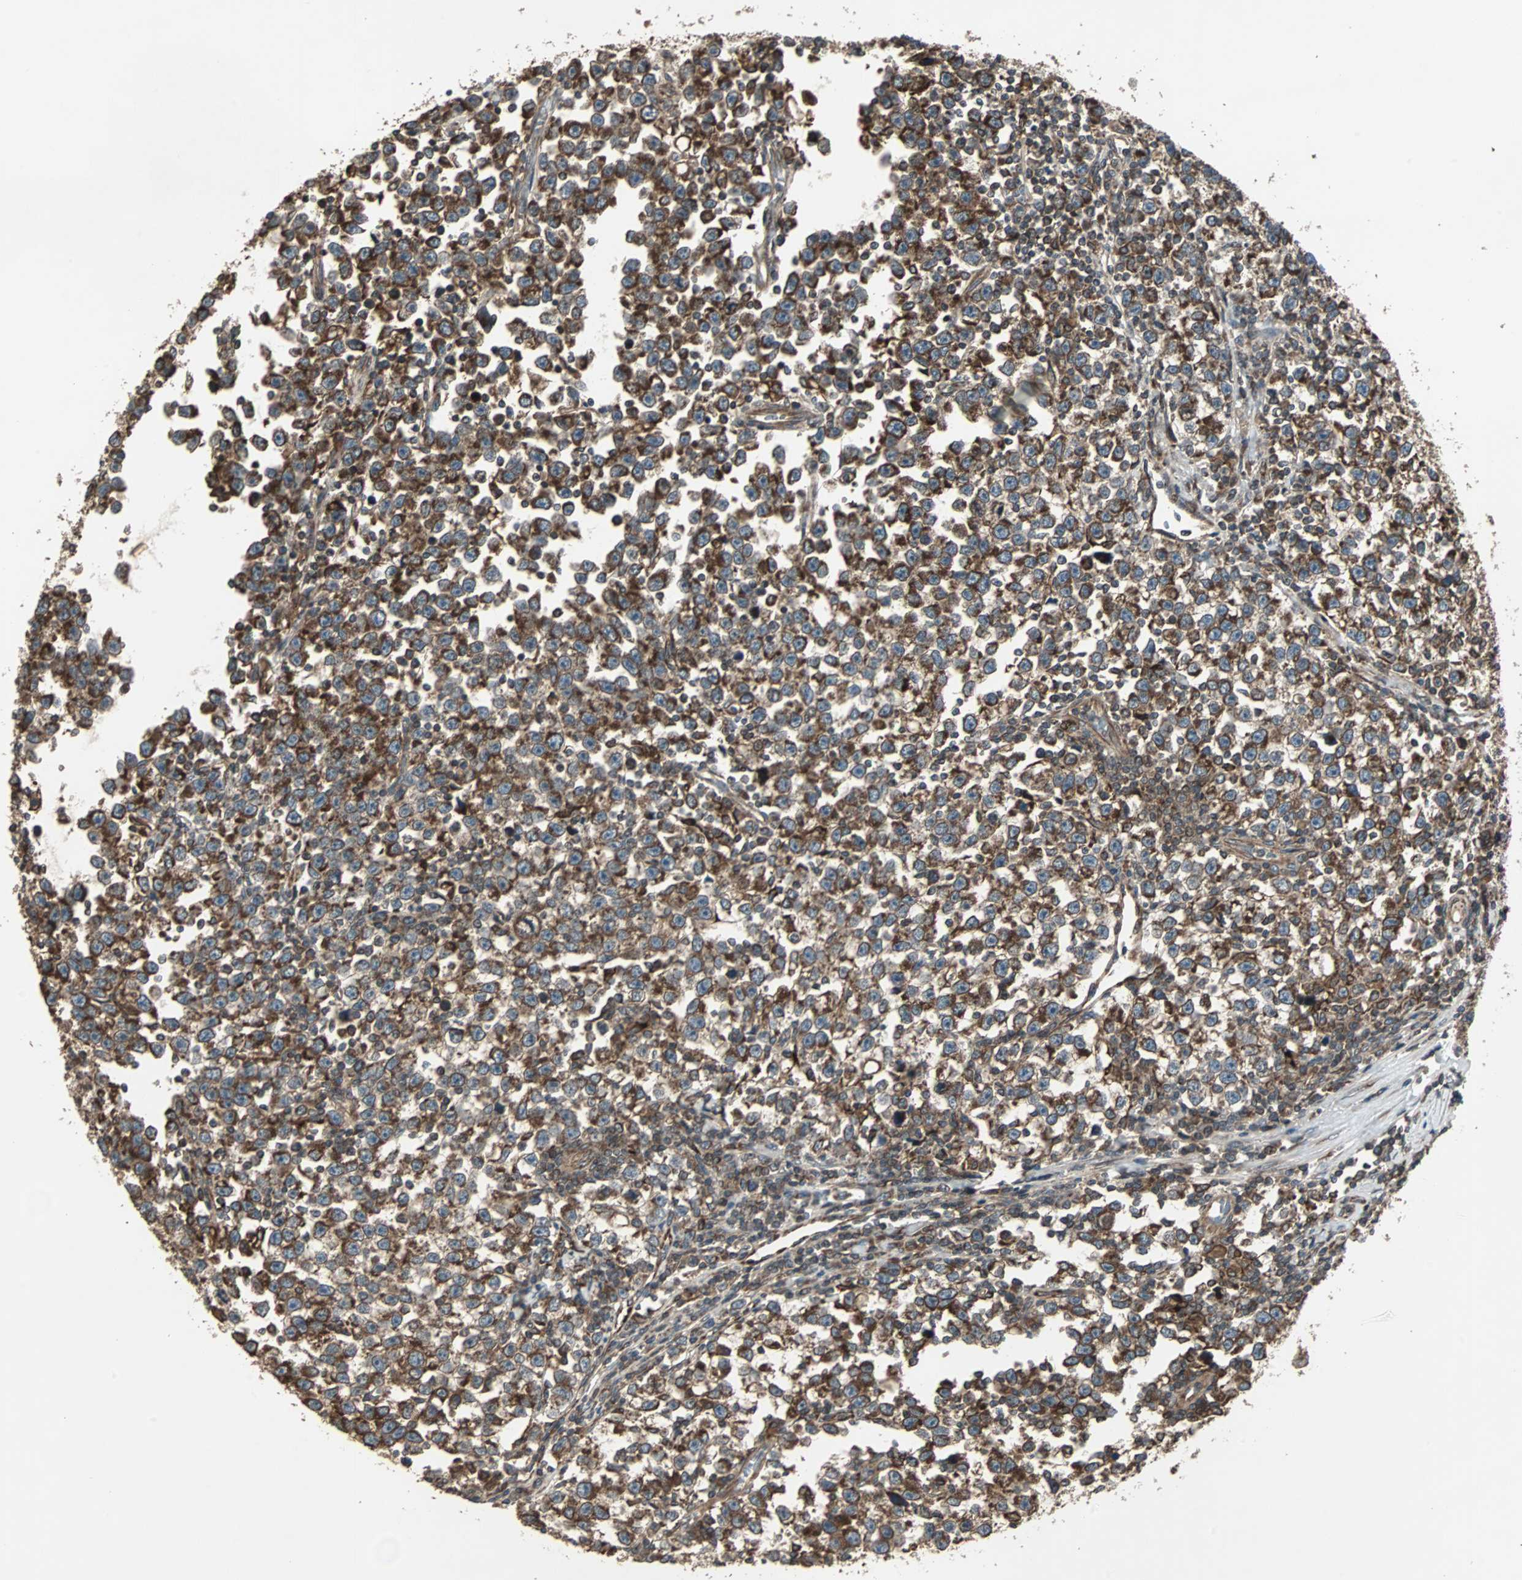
{"staining": {"intensity": "strong", "quantity": ">75%", "location": "cytoplasmic/membranous"}, "tissue": "testis cancer", "cell_type": "Tumor cells", "image_type": "cancer", "snomed": [{"axis": "morphology", "description": "Seminoma, NOS"}, {"axis": "topography", "description": "Testis"}], "caption": "Protein analysis of testis seminoma tissue demonstrates strong cytoplasmic/membranous expression in about >75% of tumor cells.", "gene": "RAB7A", "patient": {"sex": "male", "age": 43}}